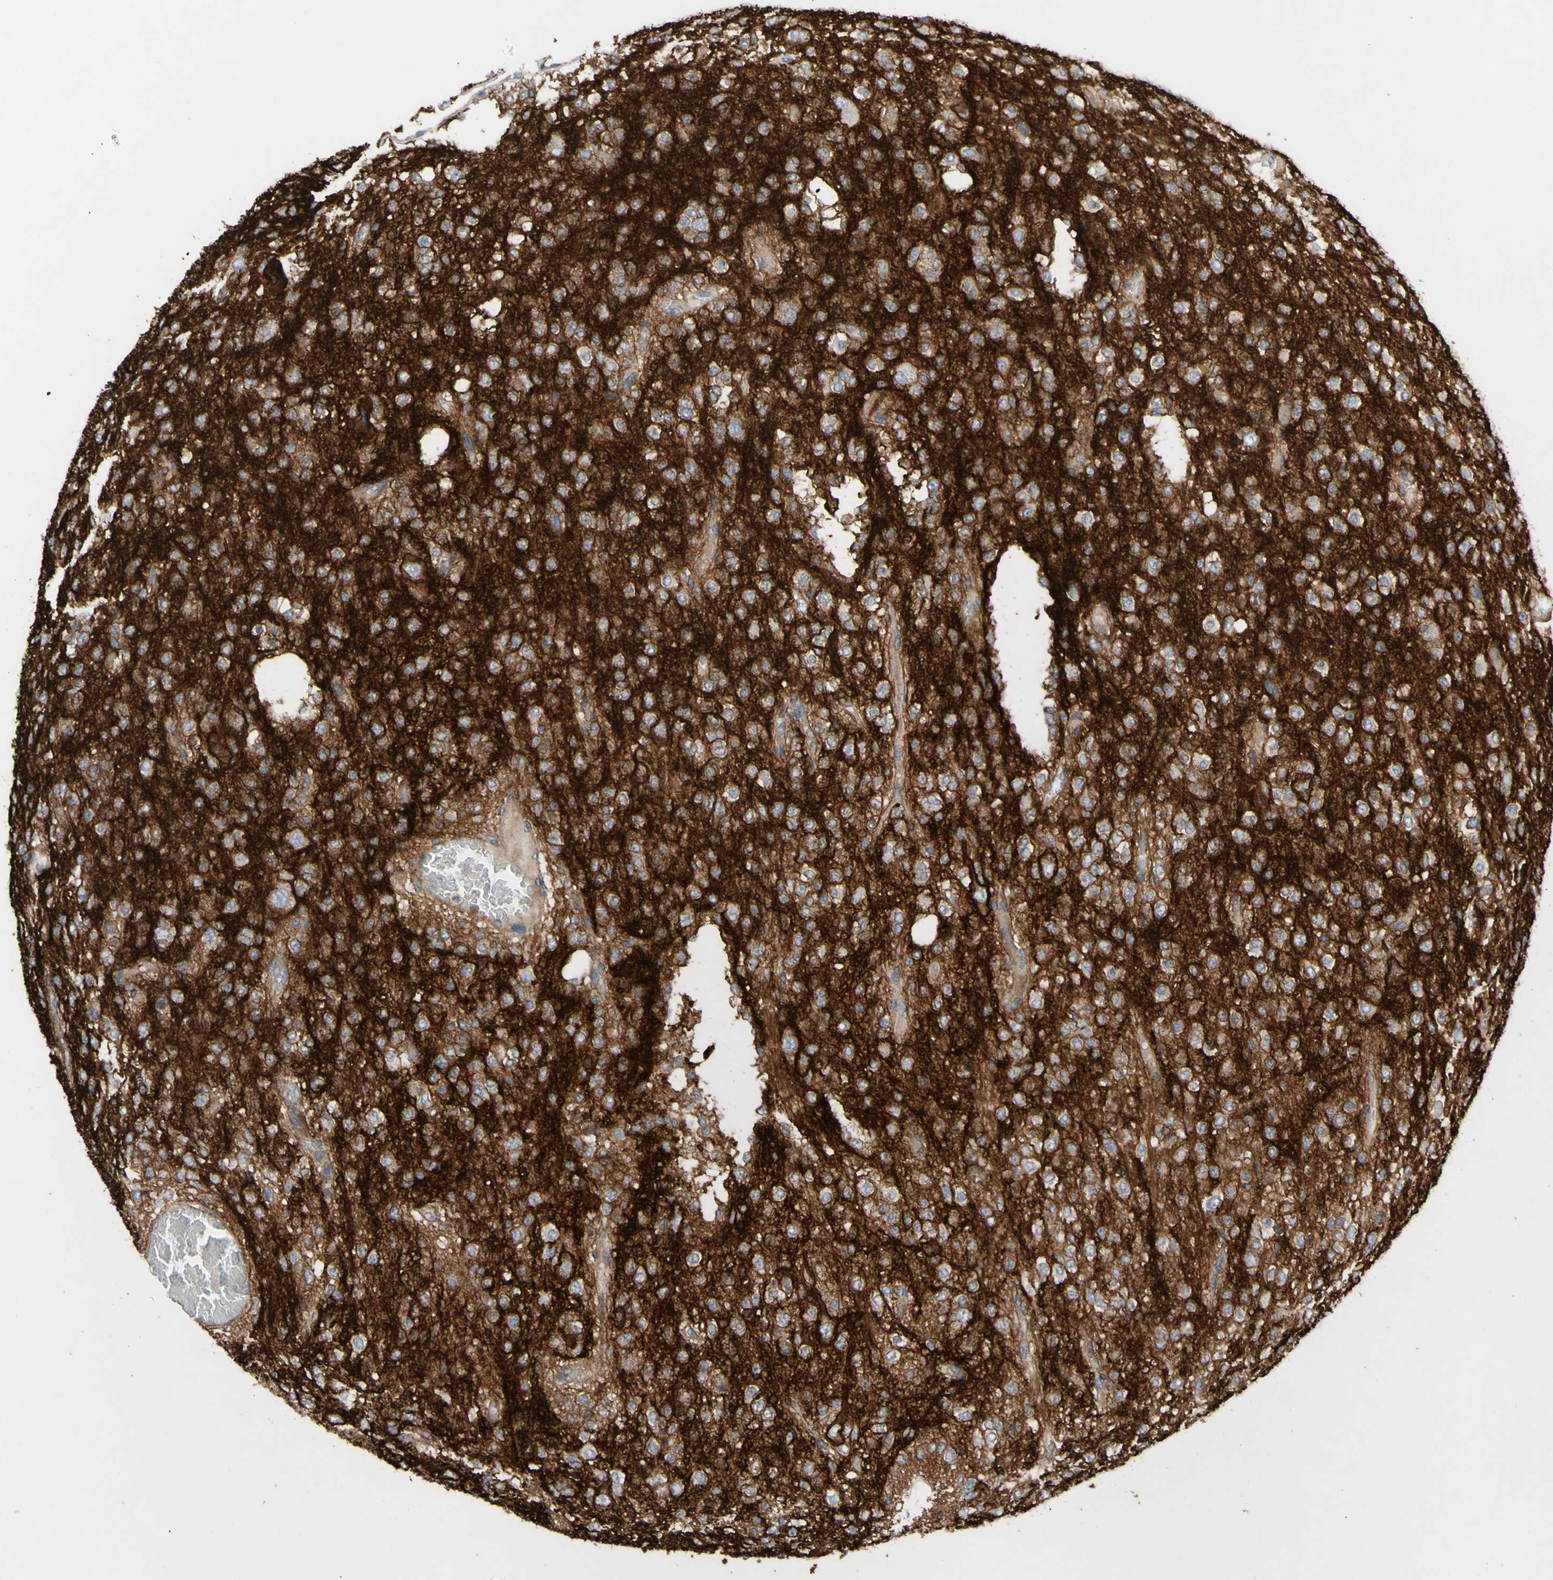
{"staining": {"intensity": "negative", "quantity": "none", "location": "none"}, "tissue": "glioma", "cell_type": "Tumor cells", "image_type": "cancer", "snomed": [{"axis": "morphology", "description": "Glioma, malignant, Low grade"}, {"axis": "topography", "description": "Brain"}], "caption": "Micrograph shows no protein positivity in tumor cells of glioma tissue.", "gene": "ATP2A3", "patient": {"sex": "male", "age": 38}}